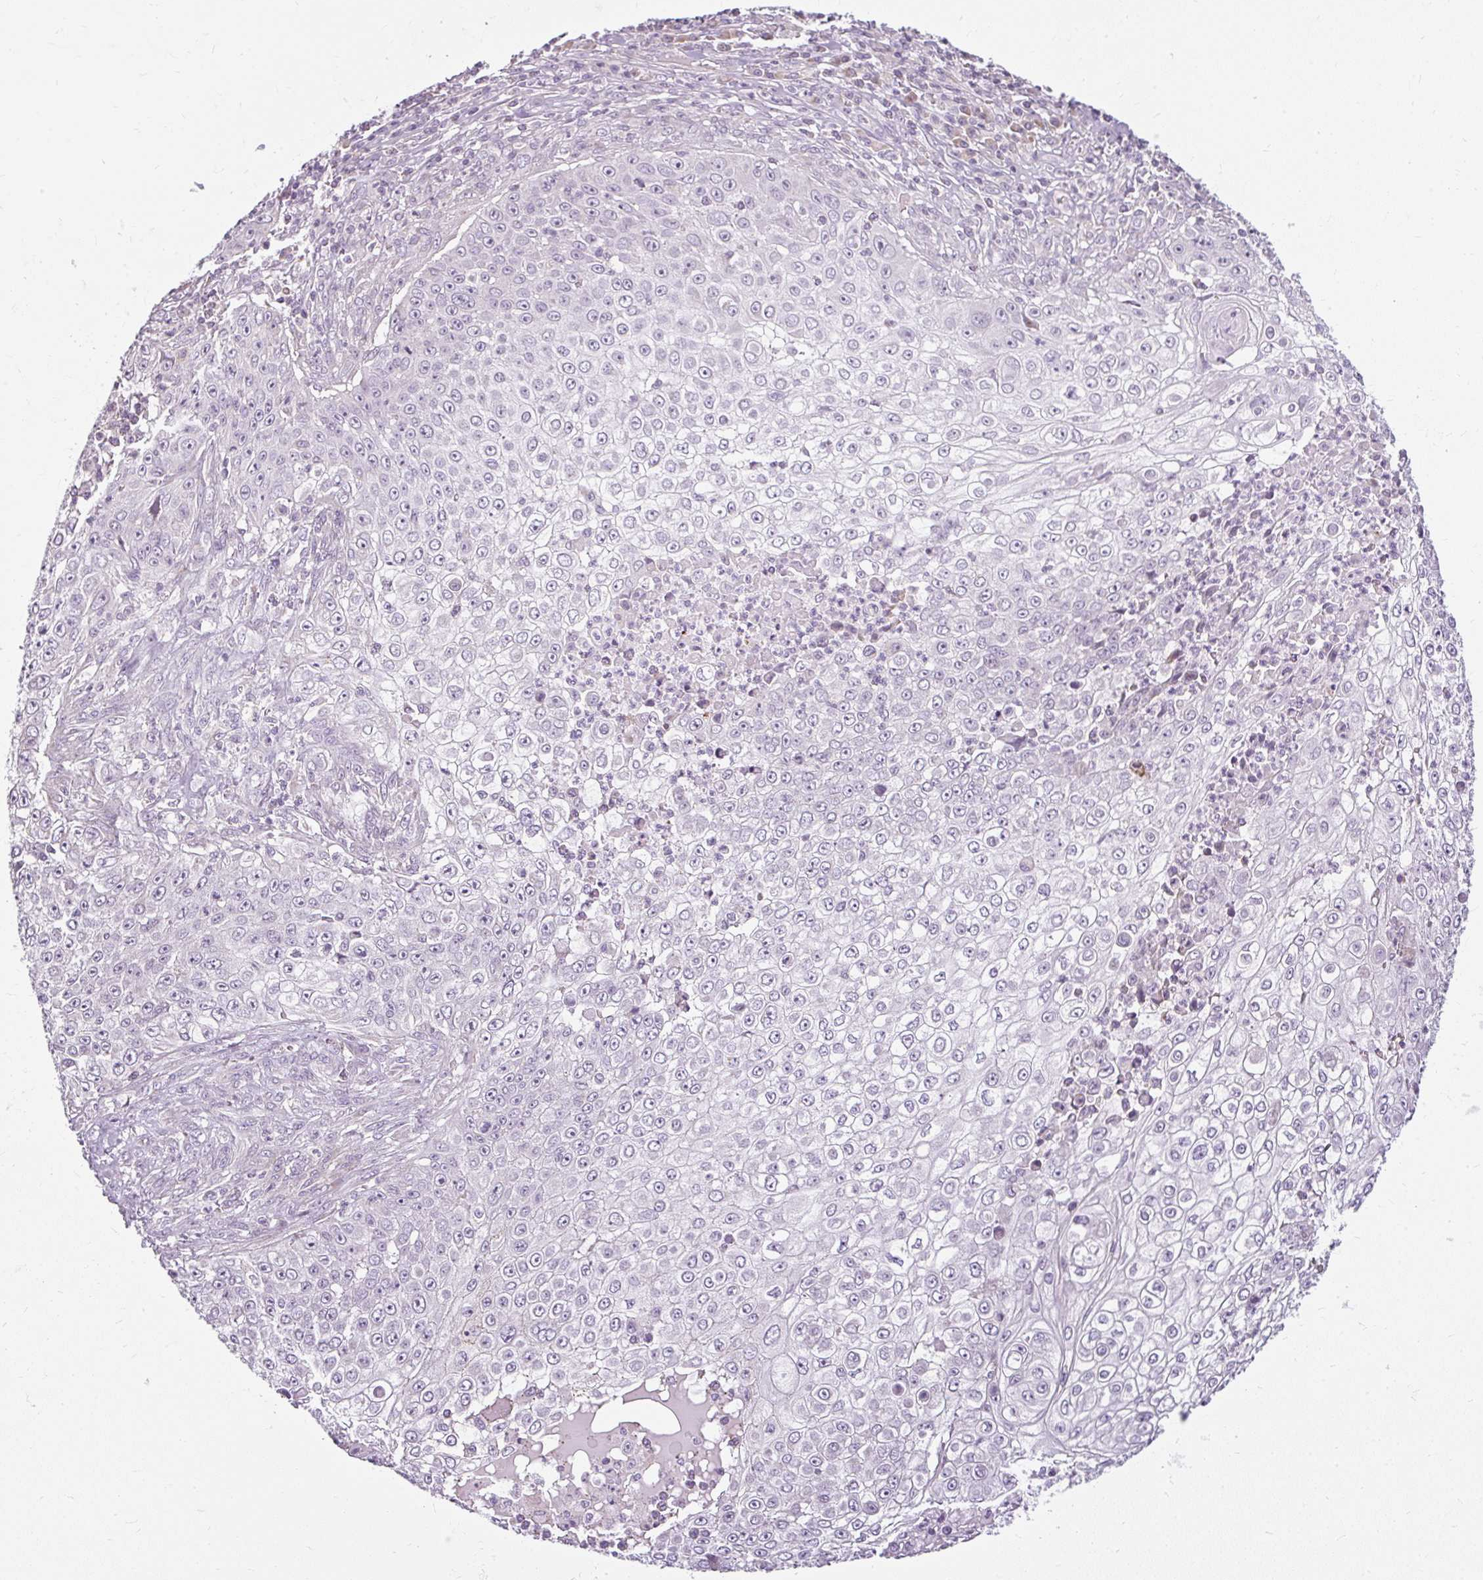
{"staining": {"intensity": "negative", "quantity": "none", "location": "none"}, "tissue": "skin cancer", "cell_type": "Tumor cells", "image_type": "cancer", "snomed": [{"axis": "morphology", "description": "Squamous cell carcinoma, NOS"}, {"axis": "topography", "description": "Skin"}], "caption": "Immunohistochemistry (IHC) of skin squamous cell carcinoma shows no expression in tumor cells. (DAB IHC, high magnification).", "gene": "ZFYVE26", "patient": {"sex": "male", "age": 24}}